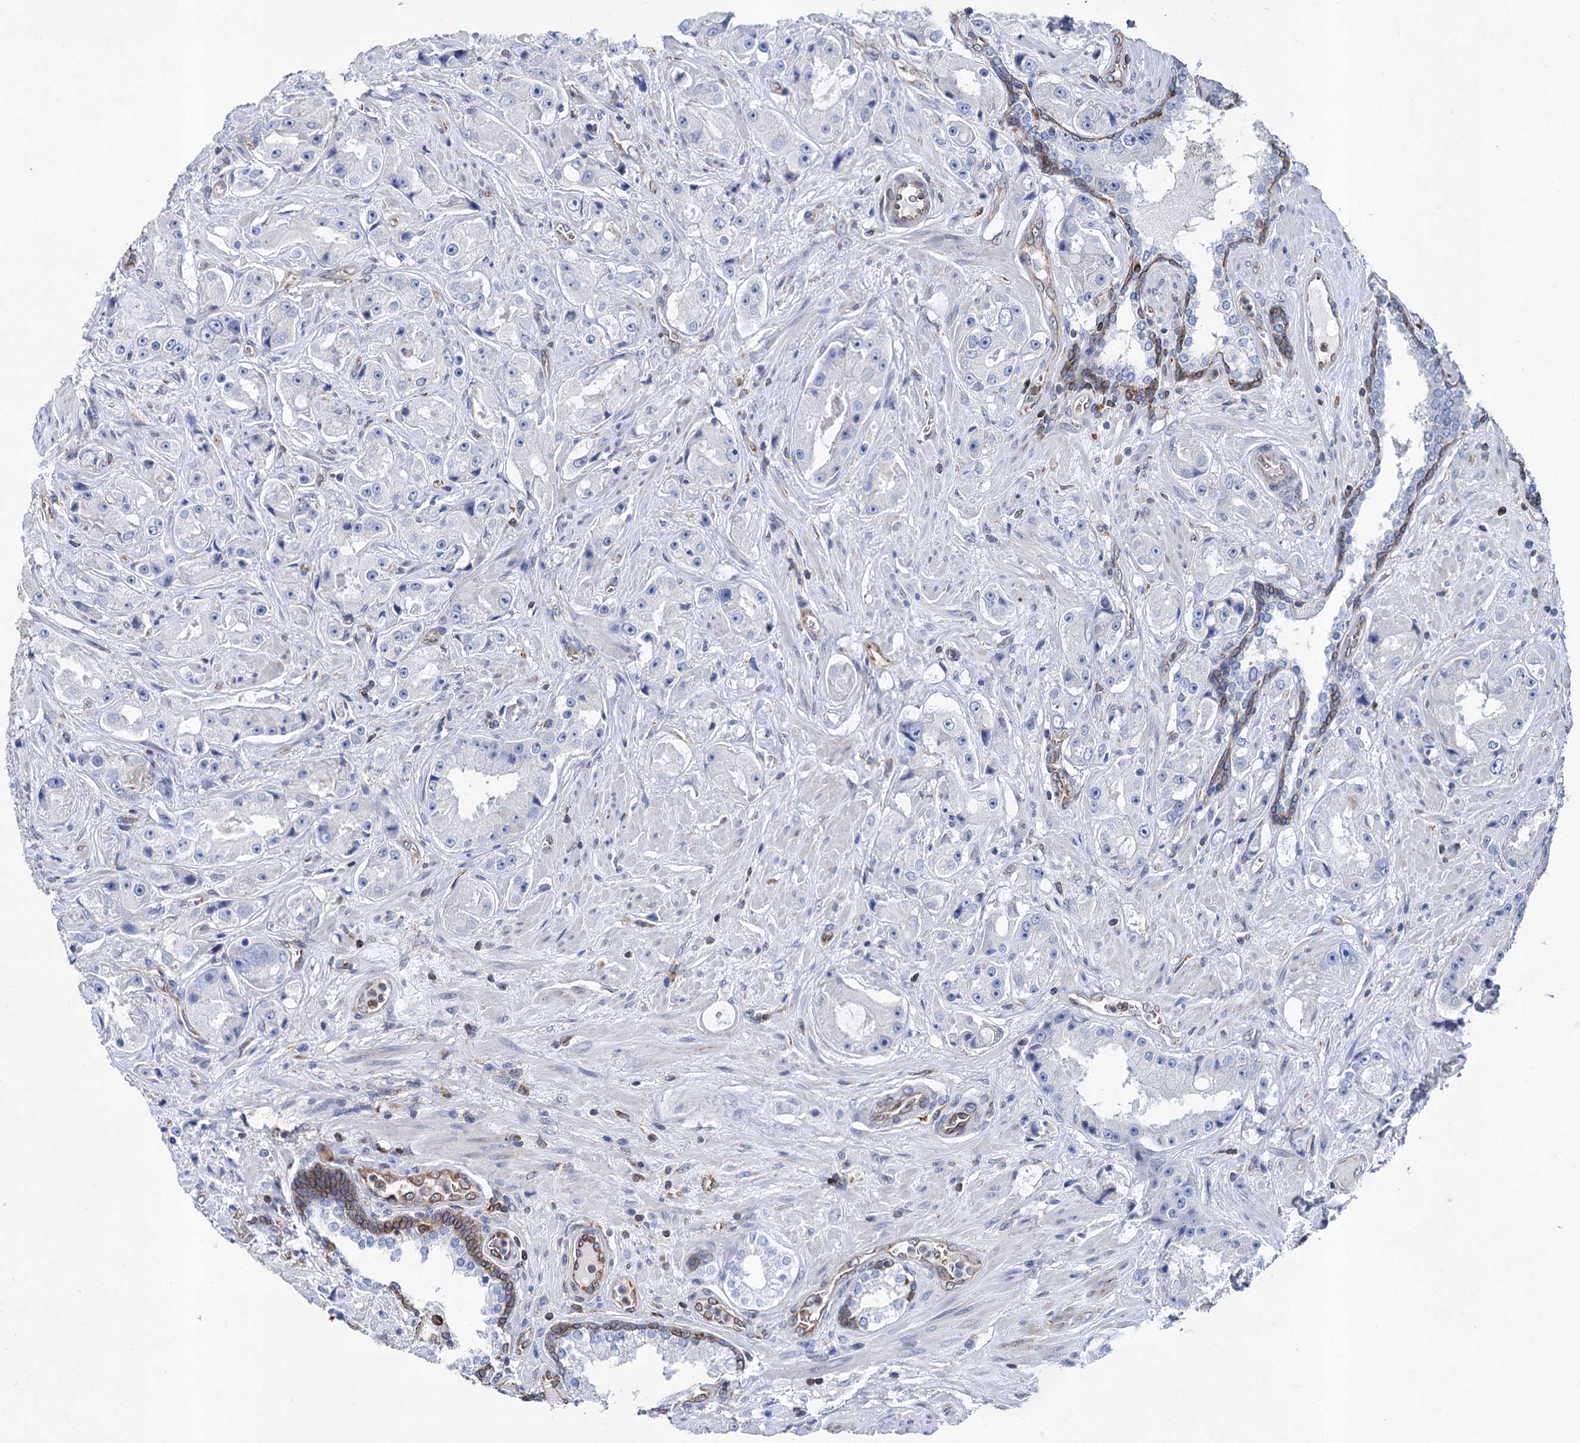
{"staining": {"intensity": "negative", "quantity": "none", "location": "none"}, "tissue": "prostate cancer", "cell_type": "Tumor cells", "image_type": "cancer", "snomed": [{"axis": "morphology", "description": "Adenocarcinoma, High grade"}, {"axis": "topography", "description": "Prostate"}], "caption": "A micrograph of prostate cancer (adenocarcinoma (high-grade)) stained for a protein displays no brown staining in tumor cells.", "gene": "STING1", "patient": {"sex": "male", "age": 73}}